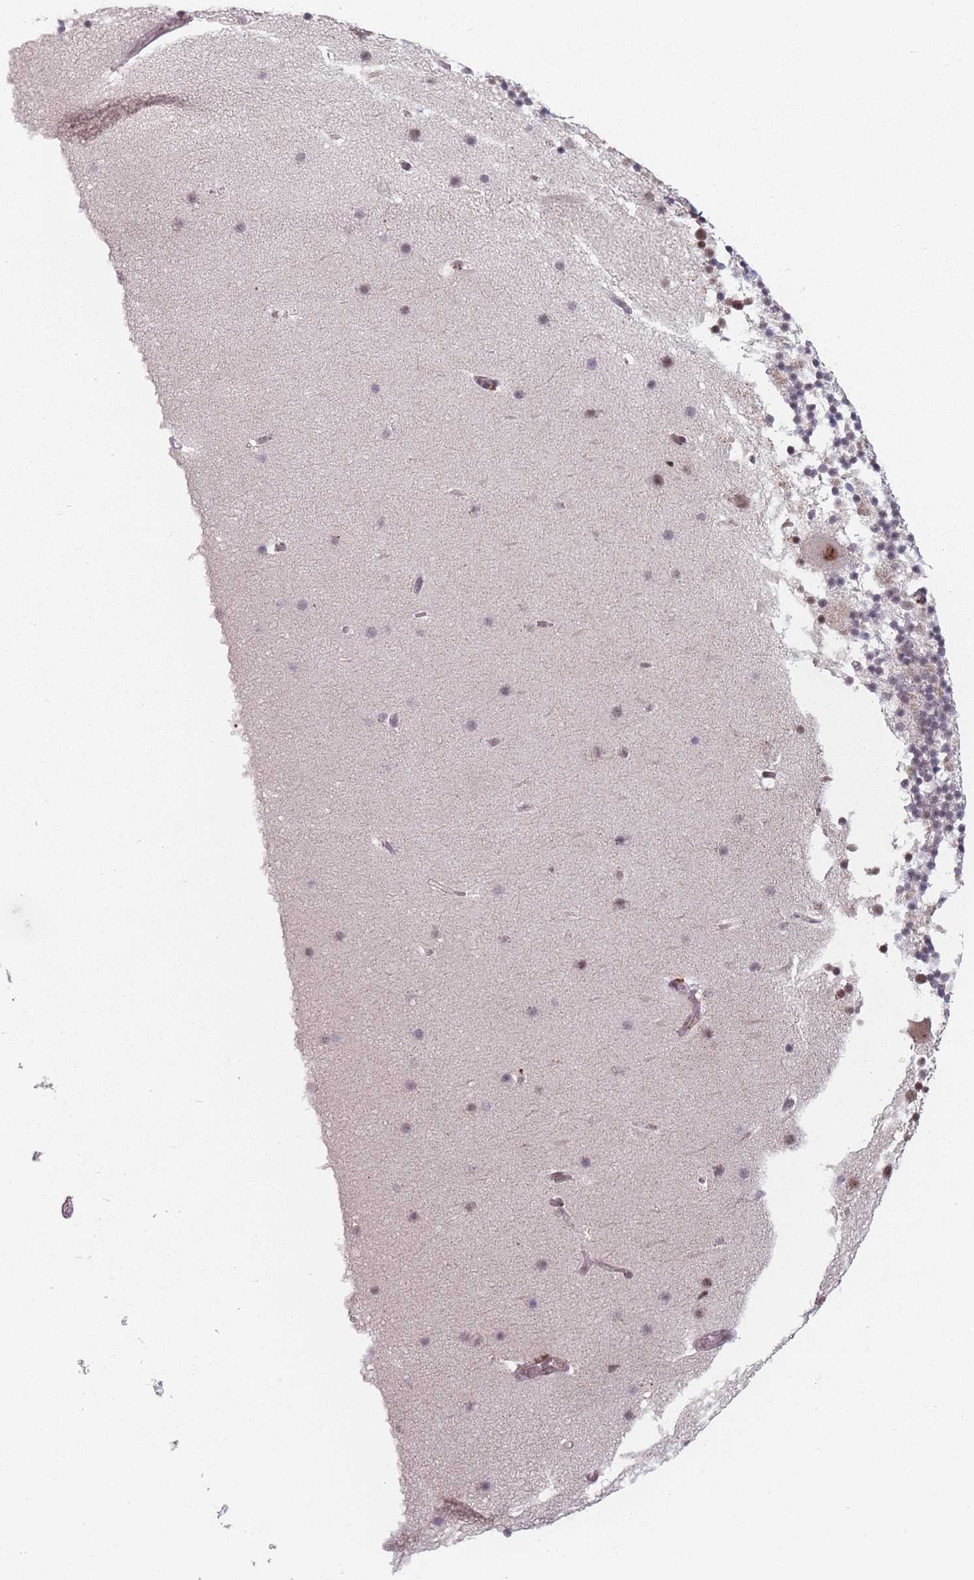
{"staining": {"intensity": "negative", "quantity": "none", "location": "none"}, "tissue": "cerebellum", "cell_type": "Cells in granular layer", "image_type": "normal", "snomed": [{"axis": "morphology", "description": "Normal tissue, NOS"}, {"axis": "topography", "description": "Cerebellum"}], "caption": "Cells in granular layer are negative for brown protein staining in normal cerebellum. (Brightfield microscopy of DAB (3,3'-diaminobenzidine) immunohistochemistry at high magnification).", "gene": "ZC3H14", "patient": {"sex": "male", "age": 57}}